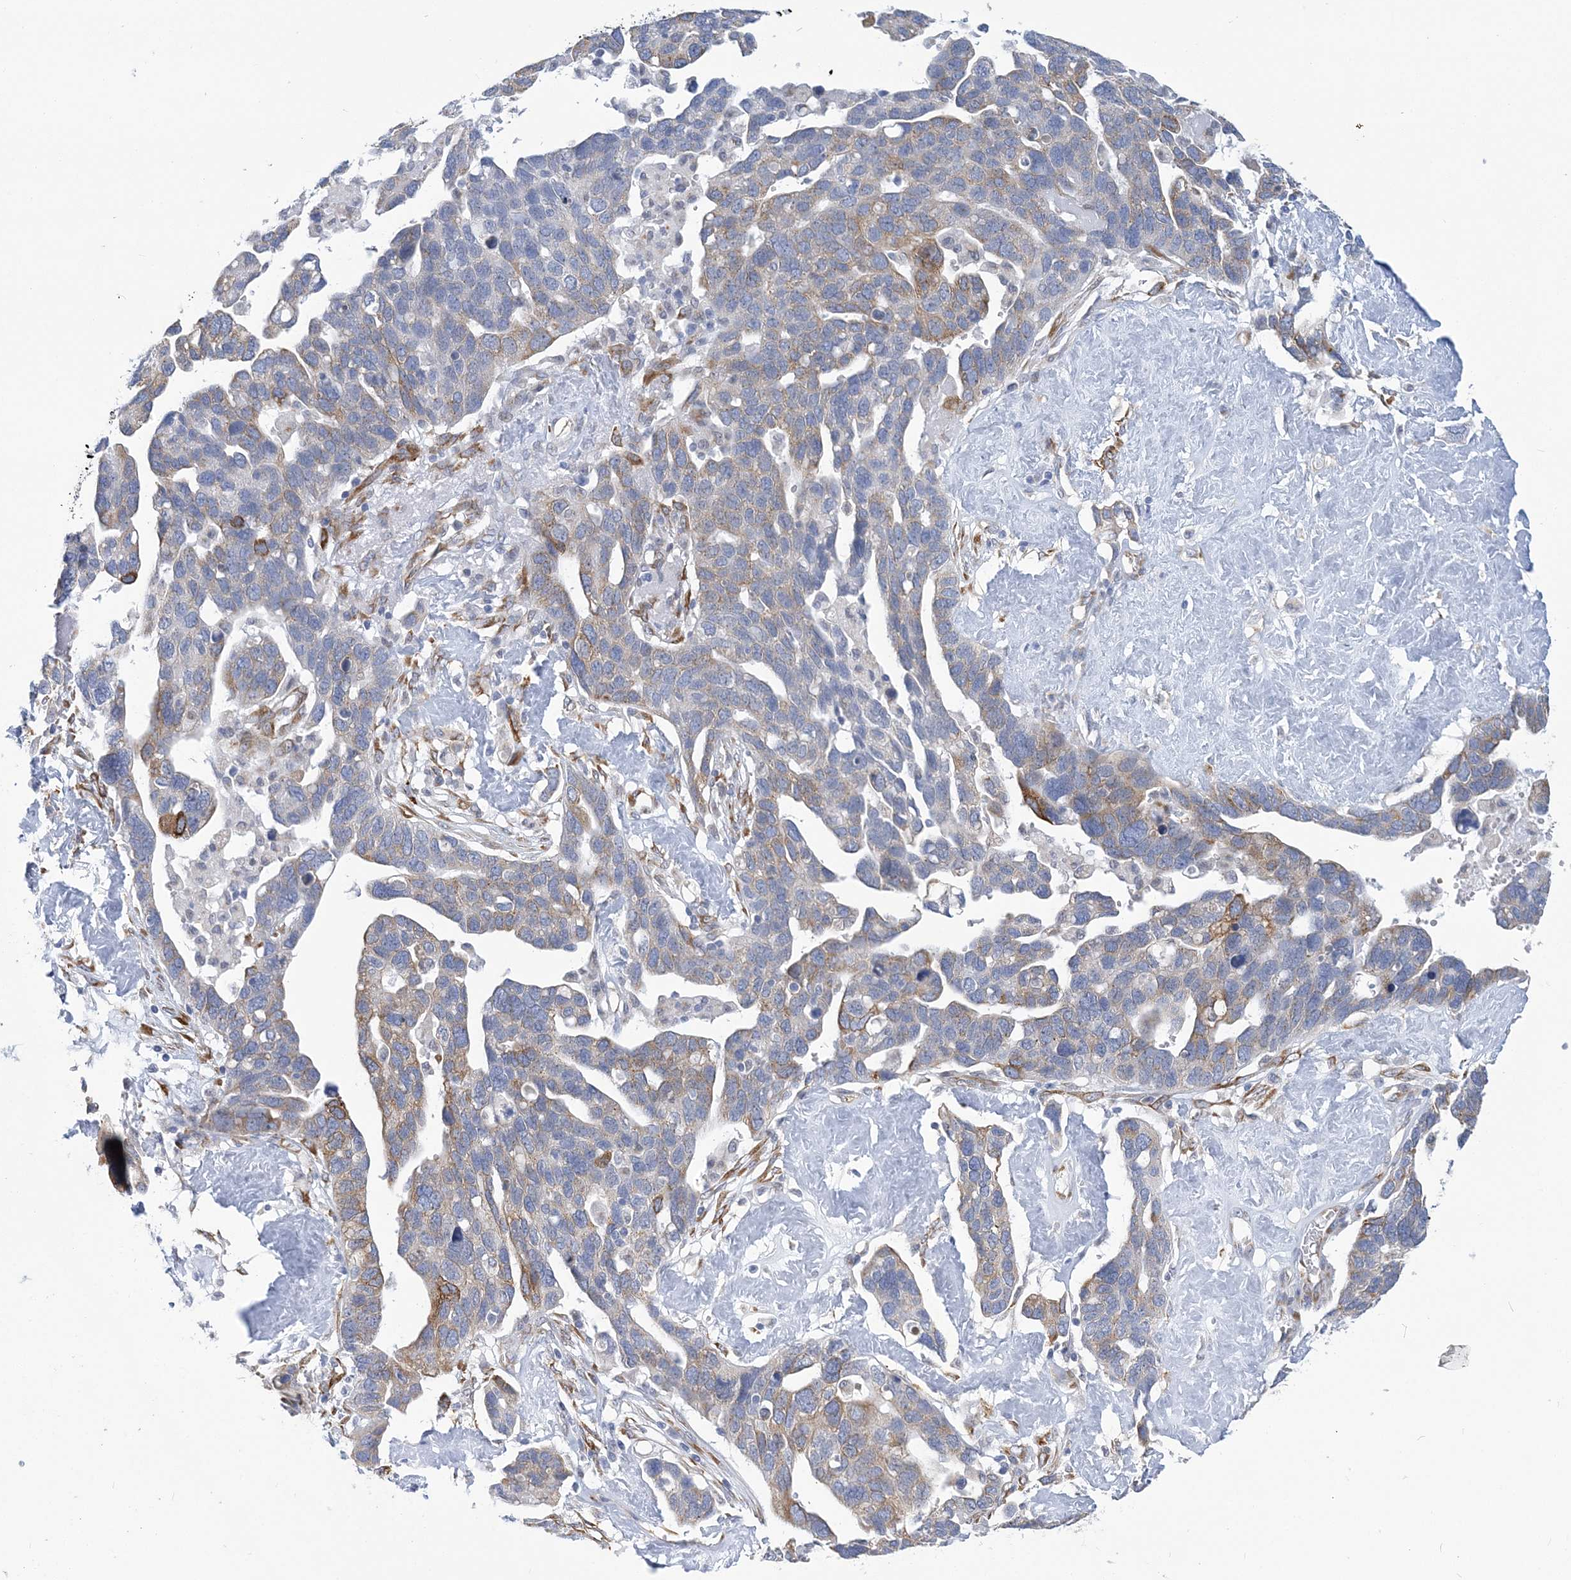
{"staining": {"intensity": "moderate", "quantity": "<25%", "location": "cytoplasmic/membranous"}, "tissue": "ovarian cancer", "cell_type": "Tumor cells", "image_type": "cancer", "snomed": [{"axis": "morphology", "description": "Cystadenocarcinoma, serous, NOS"}, {"axis": "topography", "description": "Ovary"}], "caption": "Immunohistochemistry histopathology image of neoplastic tissue: human ovarian serous cystadenocarcinoma stained using immunohistochemistry displays low levels of moderate protein expression localized specifically in the cytoplasmic/membranous of tumor cells, appearing as a cytoplasmic/membranous brown color.", "gene": "PLEKHG4B", "patient": {"sex": "female", "age": 54}}